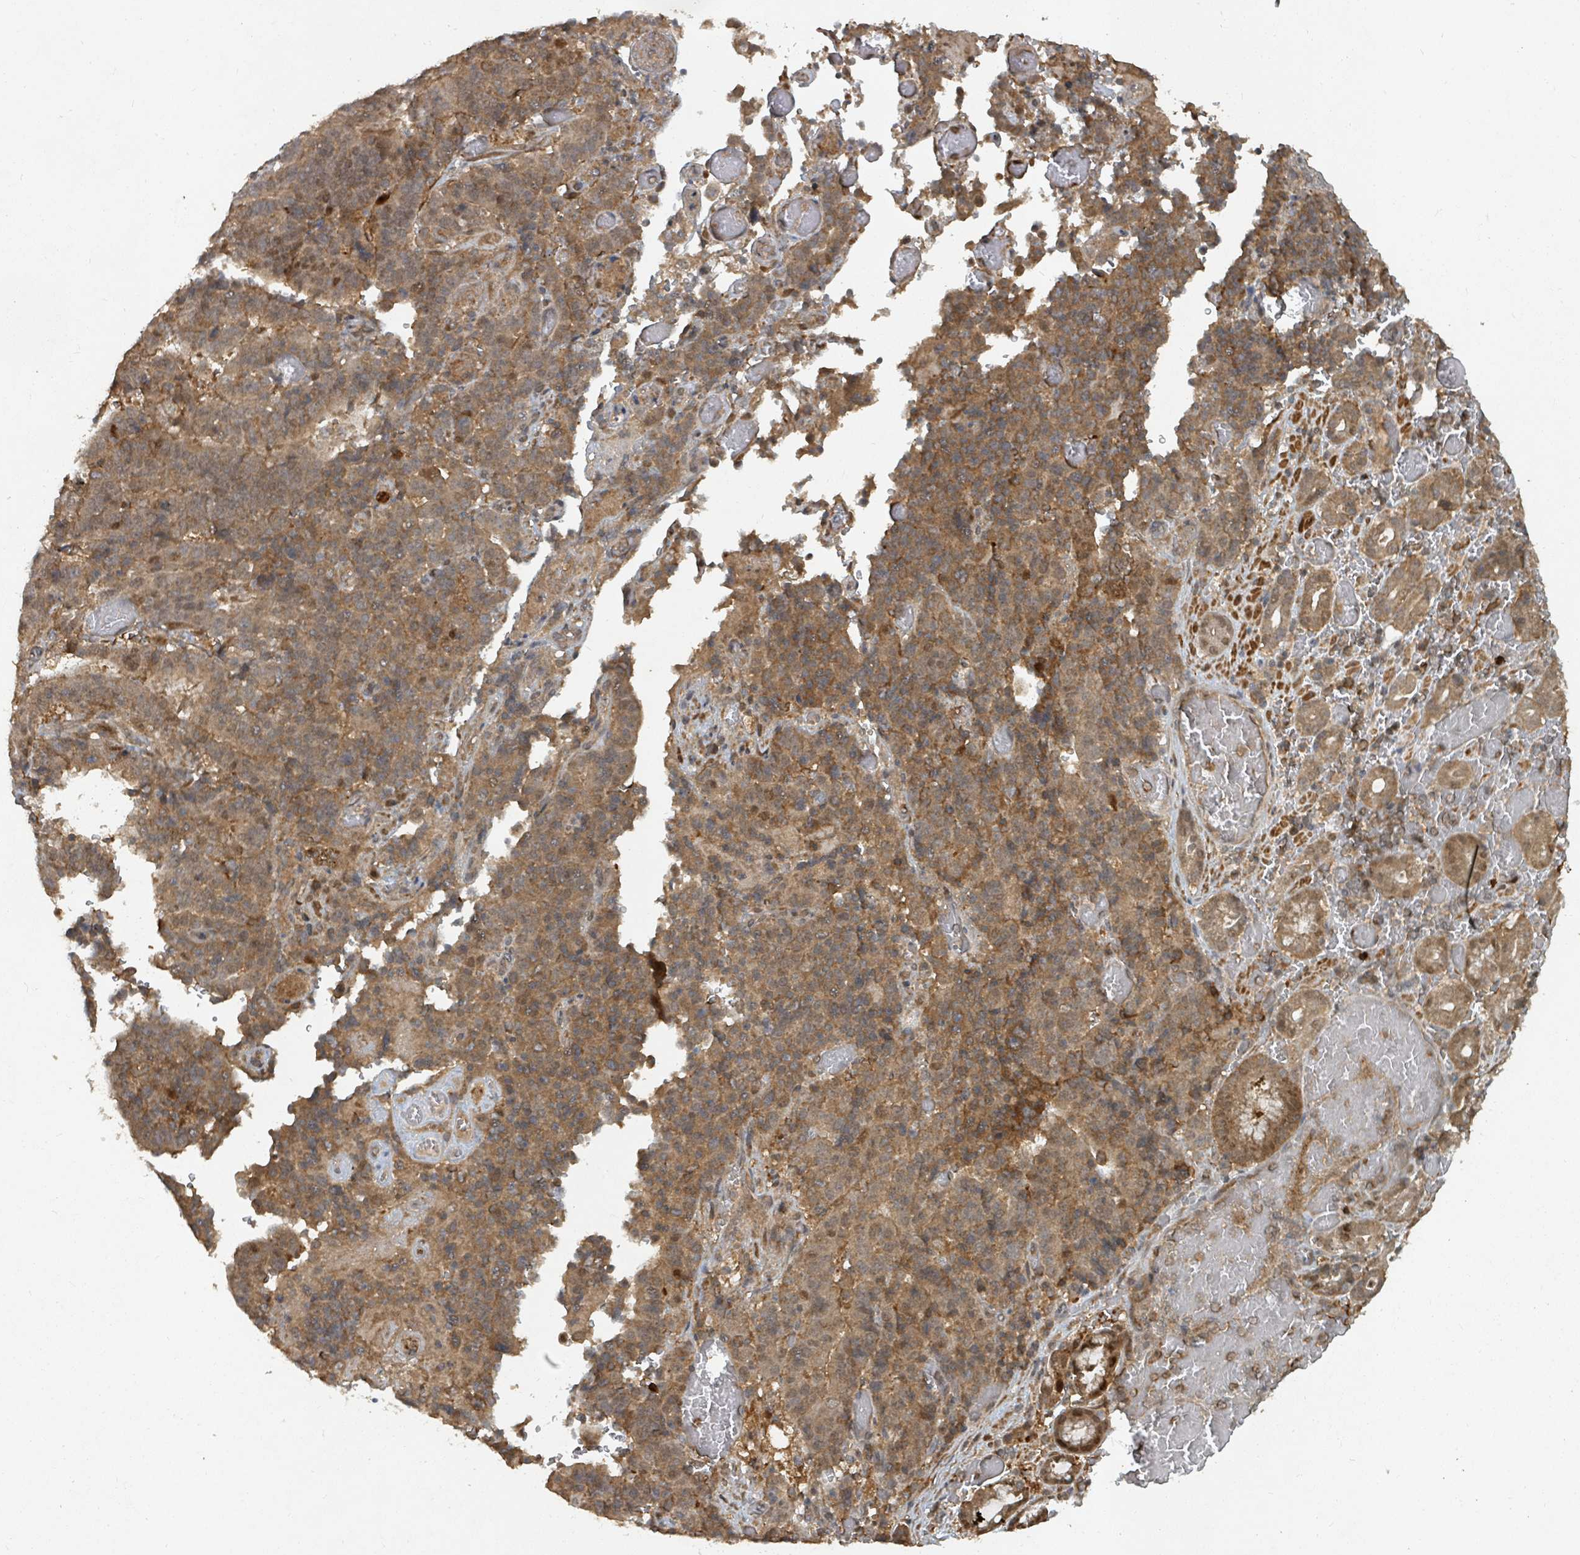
{"staining": {"intensity": "moderate", "quantity": ">75%", "location": "cytoplasmic/membranous"}, "tissue": "stomach cancer", "cell_type": "Tumor cells", "image_type": "cancer", "snomed": [{"axis": "morphology", "description": "Adenocarcinoma, NOS"}, {"axis": "topography", "description": "Stomach"}], "caption": "Human stomach cancer stained for a protein (brown) exhibits moderate cytoplasmic/membranous positive expression in approximately >75% of tumor cells.", "gene": "KDM4E", "patient": {"sex": "male", "age": 48}}